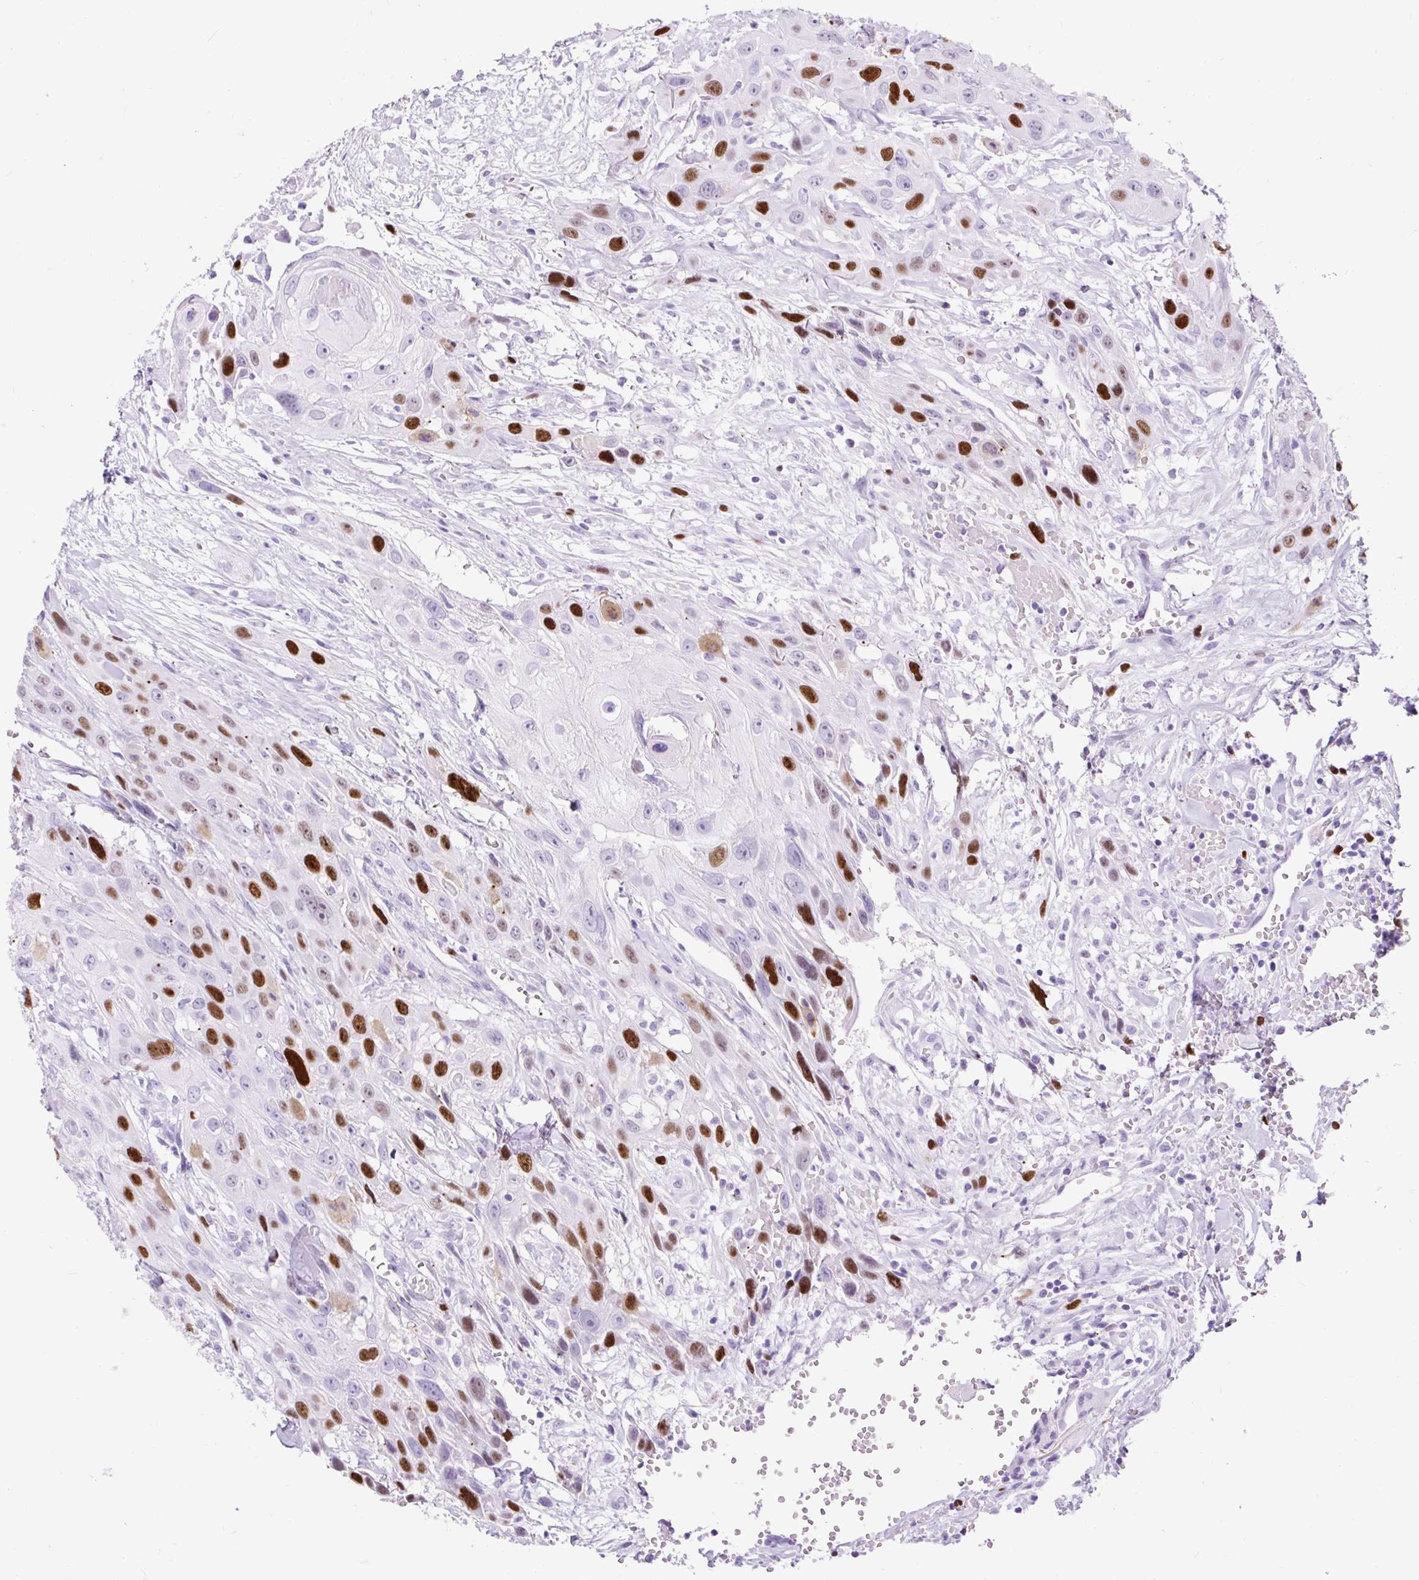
{"staining": {"intensity": "strong", "quantity": "25%-75%", "location": "nuclear"}, "tissue": "head and neck cancer", "cell_type": "Tumor cells", "image_type": "cancer", "snomed": [{"axis": "morphology", "description": "Squamous cell carcinoma, NOS"}, {"axis": "topography", "description": "Head-Neck"}], "caption": "Immunohistochemical staining of human head and neck cancer (squamous cell carcinoma) exhibits high levels of strong nuclear staining in approximately 25%-75% of tumor cells. Using DAB (3,3'-diaminobenzidine) (brown) and hematoxylin (blue) stains, captured at high magnification using brightfield microscopy.", "gene": "RACGAP1", "patient": {"sex": "male", "age": 81}}